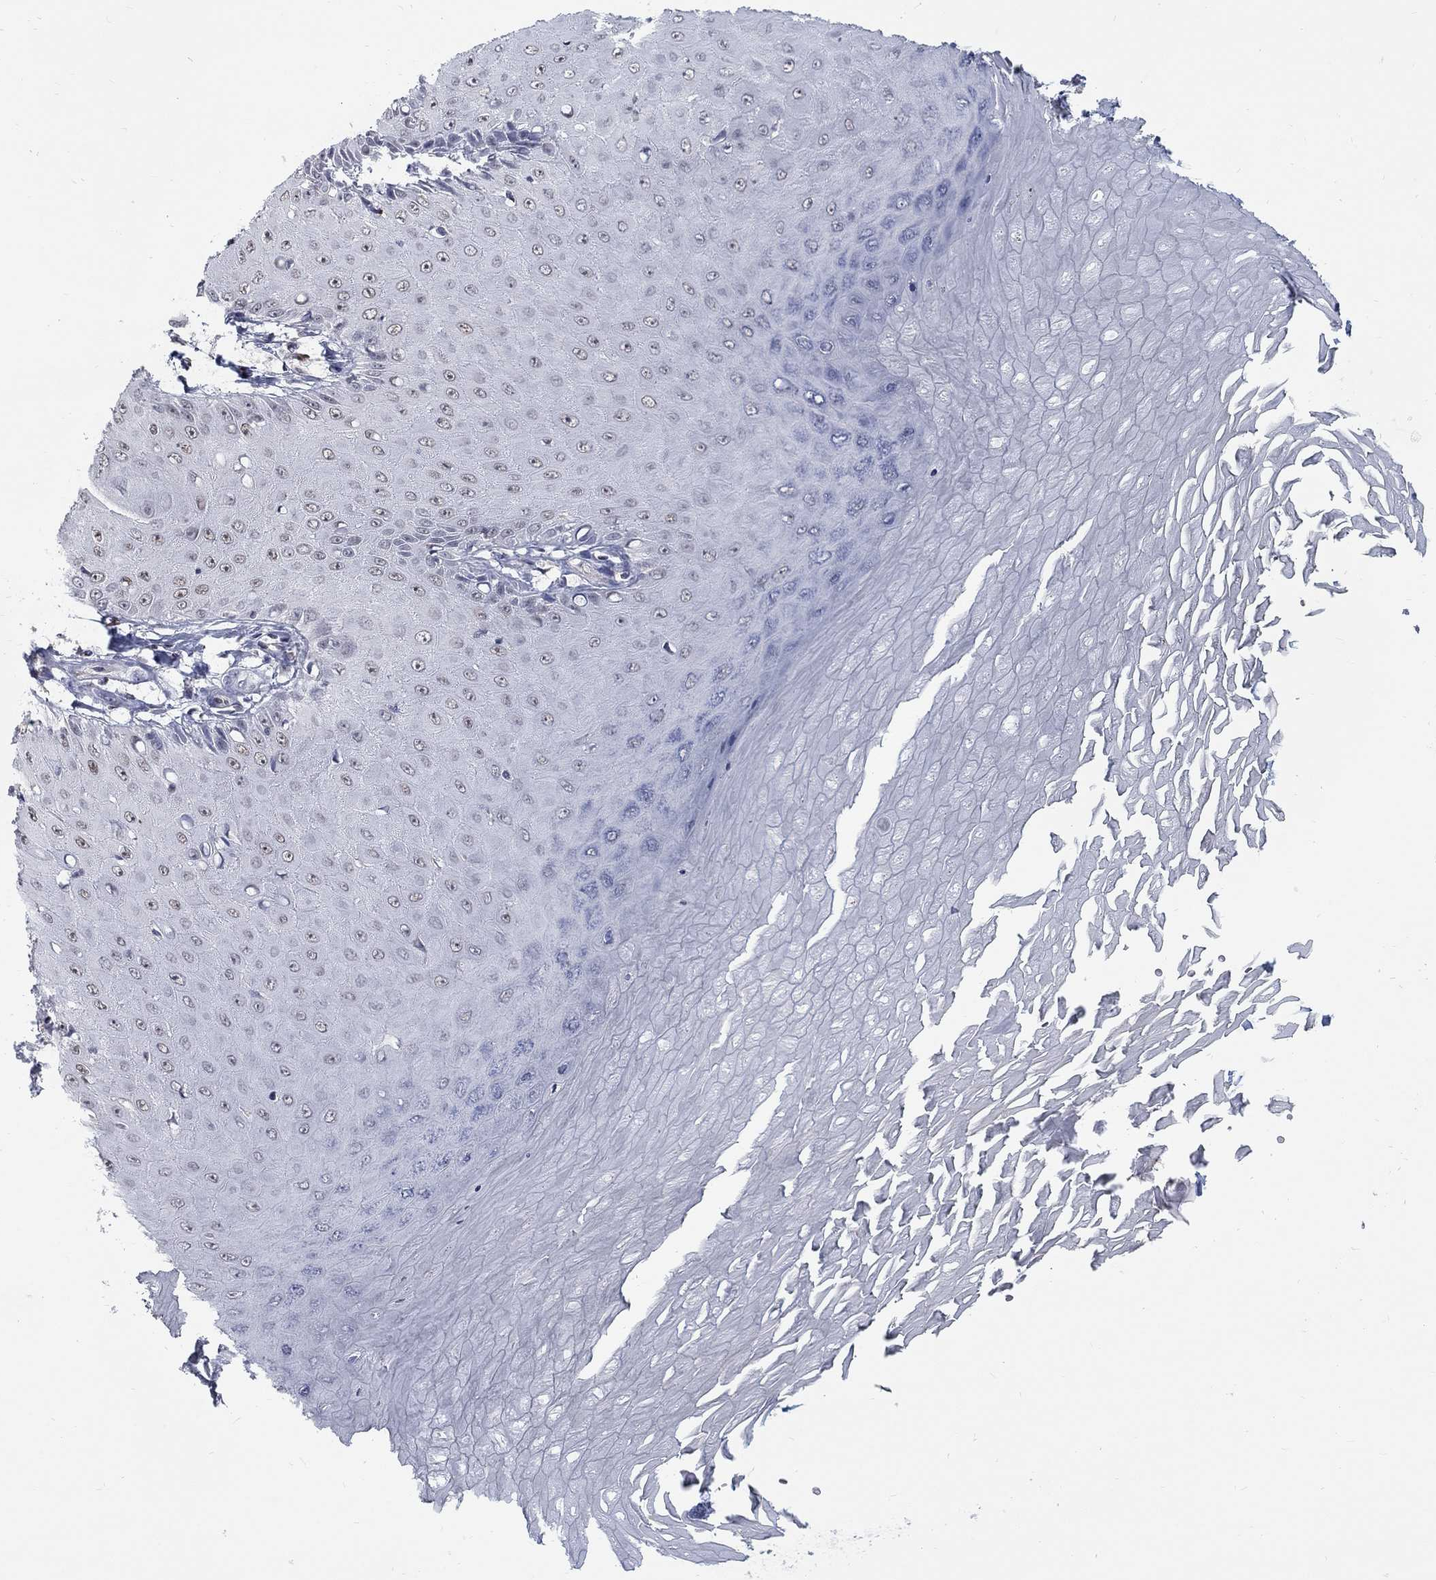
{"staining": {"intensity": "negative", "quantity": "none", "location": "none"}, "tissue": "skin cancer", "cell_type": "Tumor cells", "image_type": "cancer", "snomed": [{"axis": "morphology", "description": "Inflammation, NOS"}, {"axis": "morphology", "description": "Squamous cell carcinoma, NOS"}, {"axis": "topography", "description": "Skin"}], "caption": "Histopathology image shows no protein positivity in tumor cells of skin cancer tissue.", "gene": "GCFC2", "patient": {"sex": "male", "age": 70}}